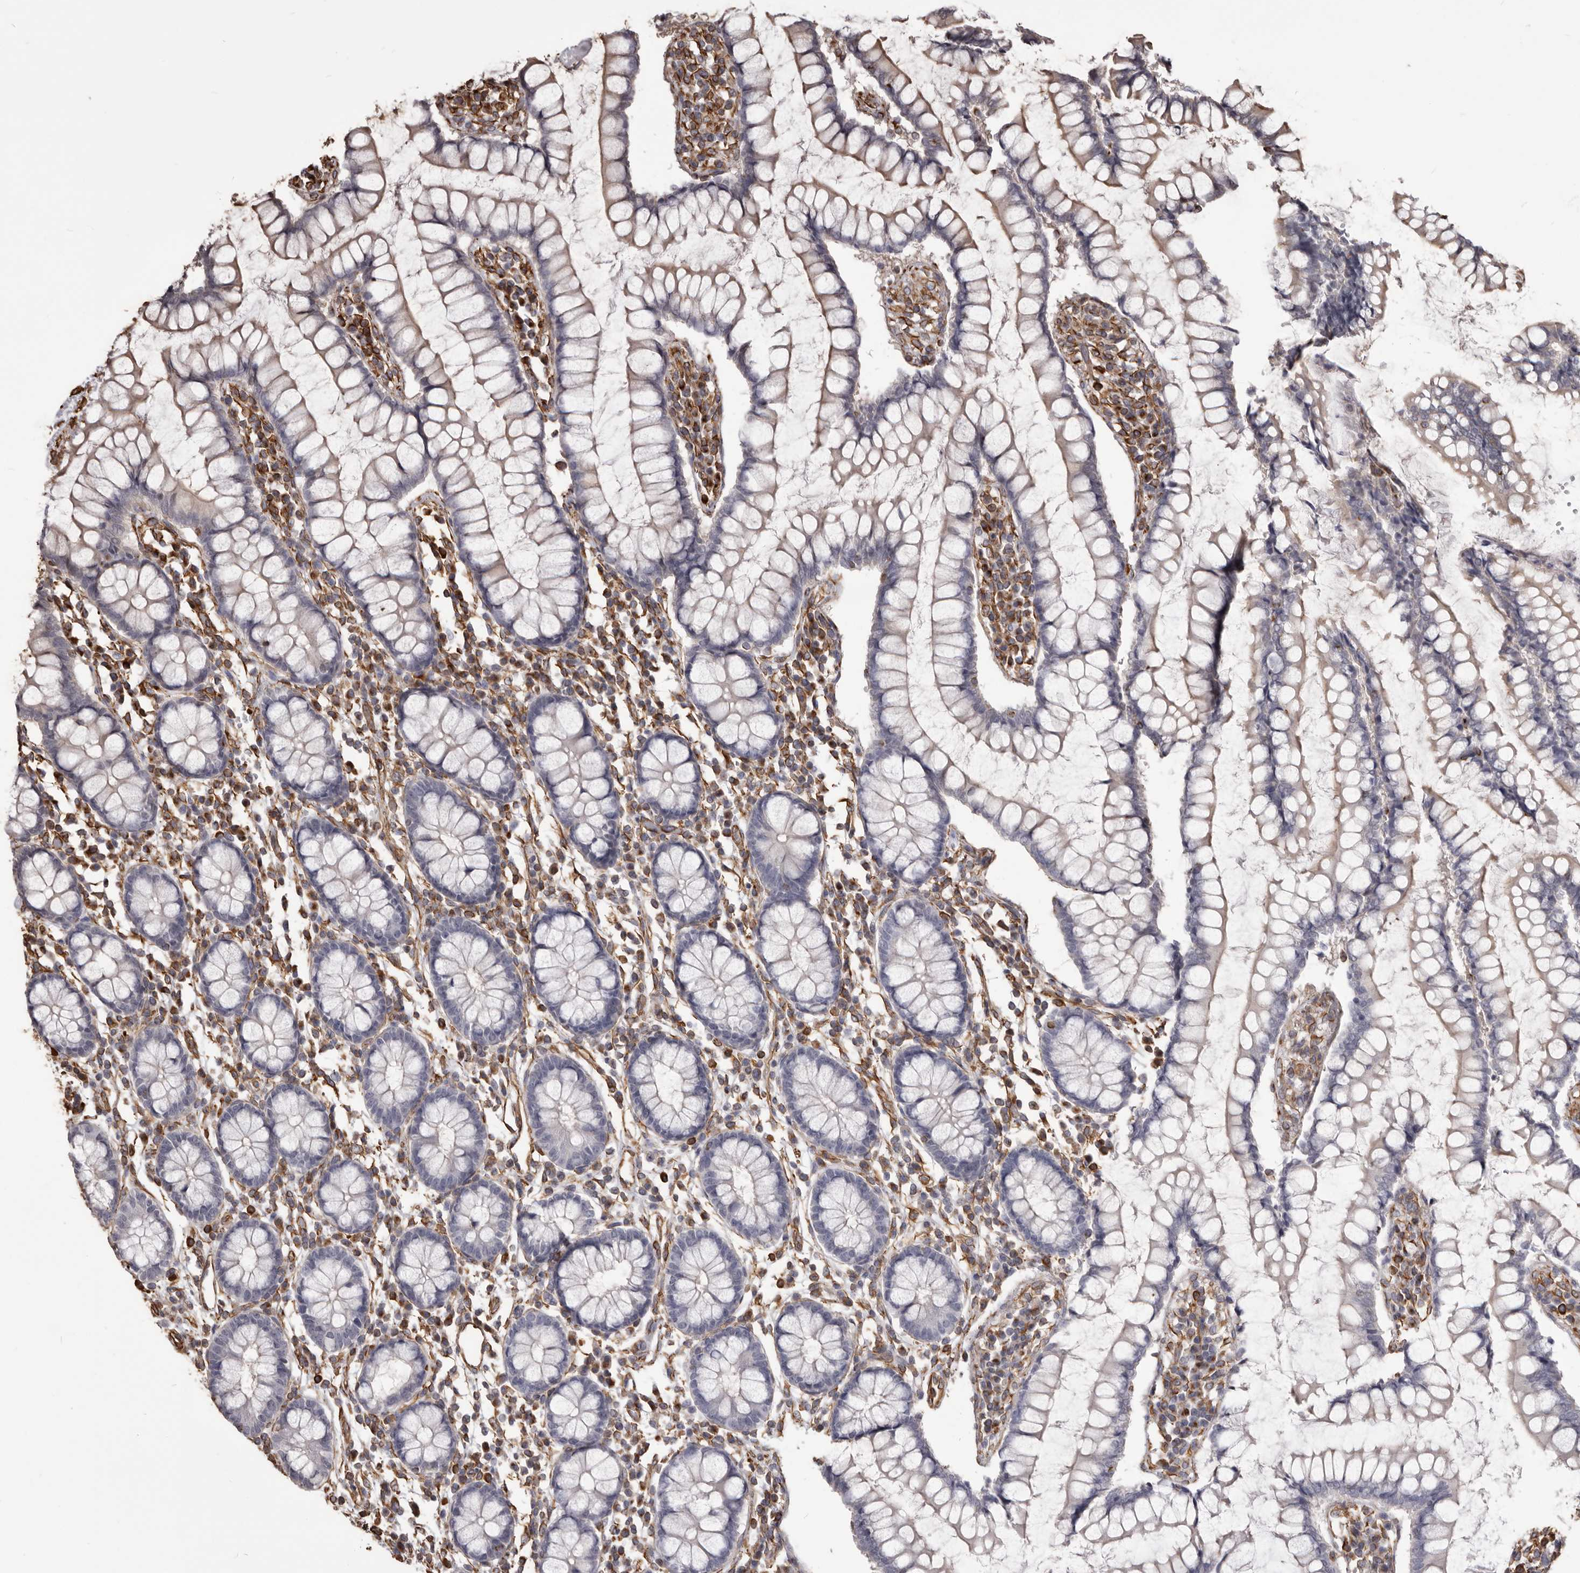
{"staining": {"intensity": "strong", "quantity": ">75%", "location": "cytoplasmic/membranous"}, "tissue": "colon", "cell_type": "Endothelial cells", "image_type": "normal", "snomed": [{"axis": "morphology", "description": "Normal tissue, NOS"}, {"axis": "topography", "description": "Colon"}], "caption": "An image showing strong cytoplasmic/membranous staining in about >75% of endothelial cells in unremarkable colon, as visualized by brown immunohistochemical staining.", "gene": "MTURN", "patient": {"sex": "female", "age": 79}}